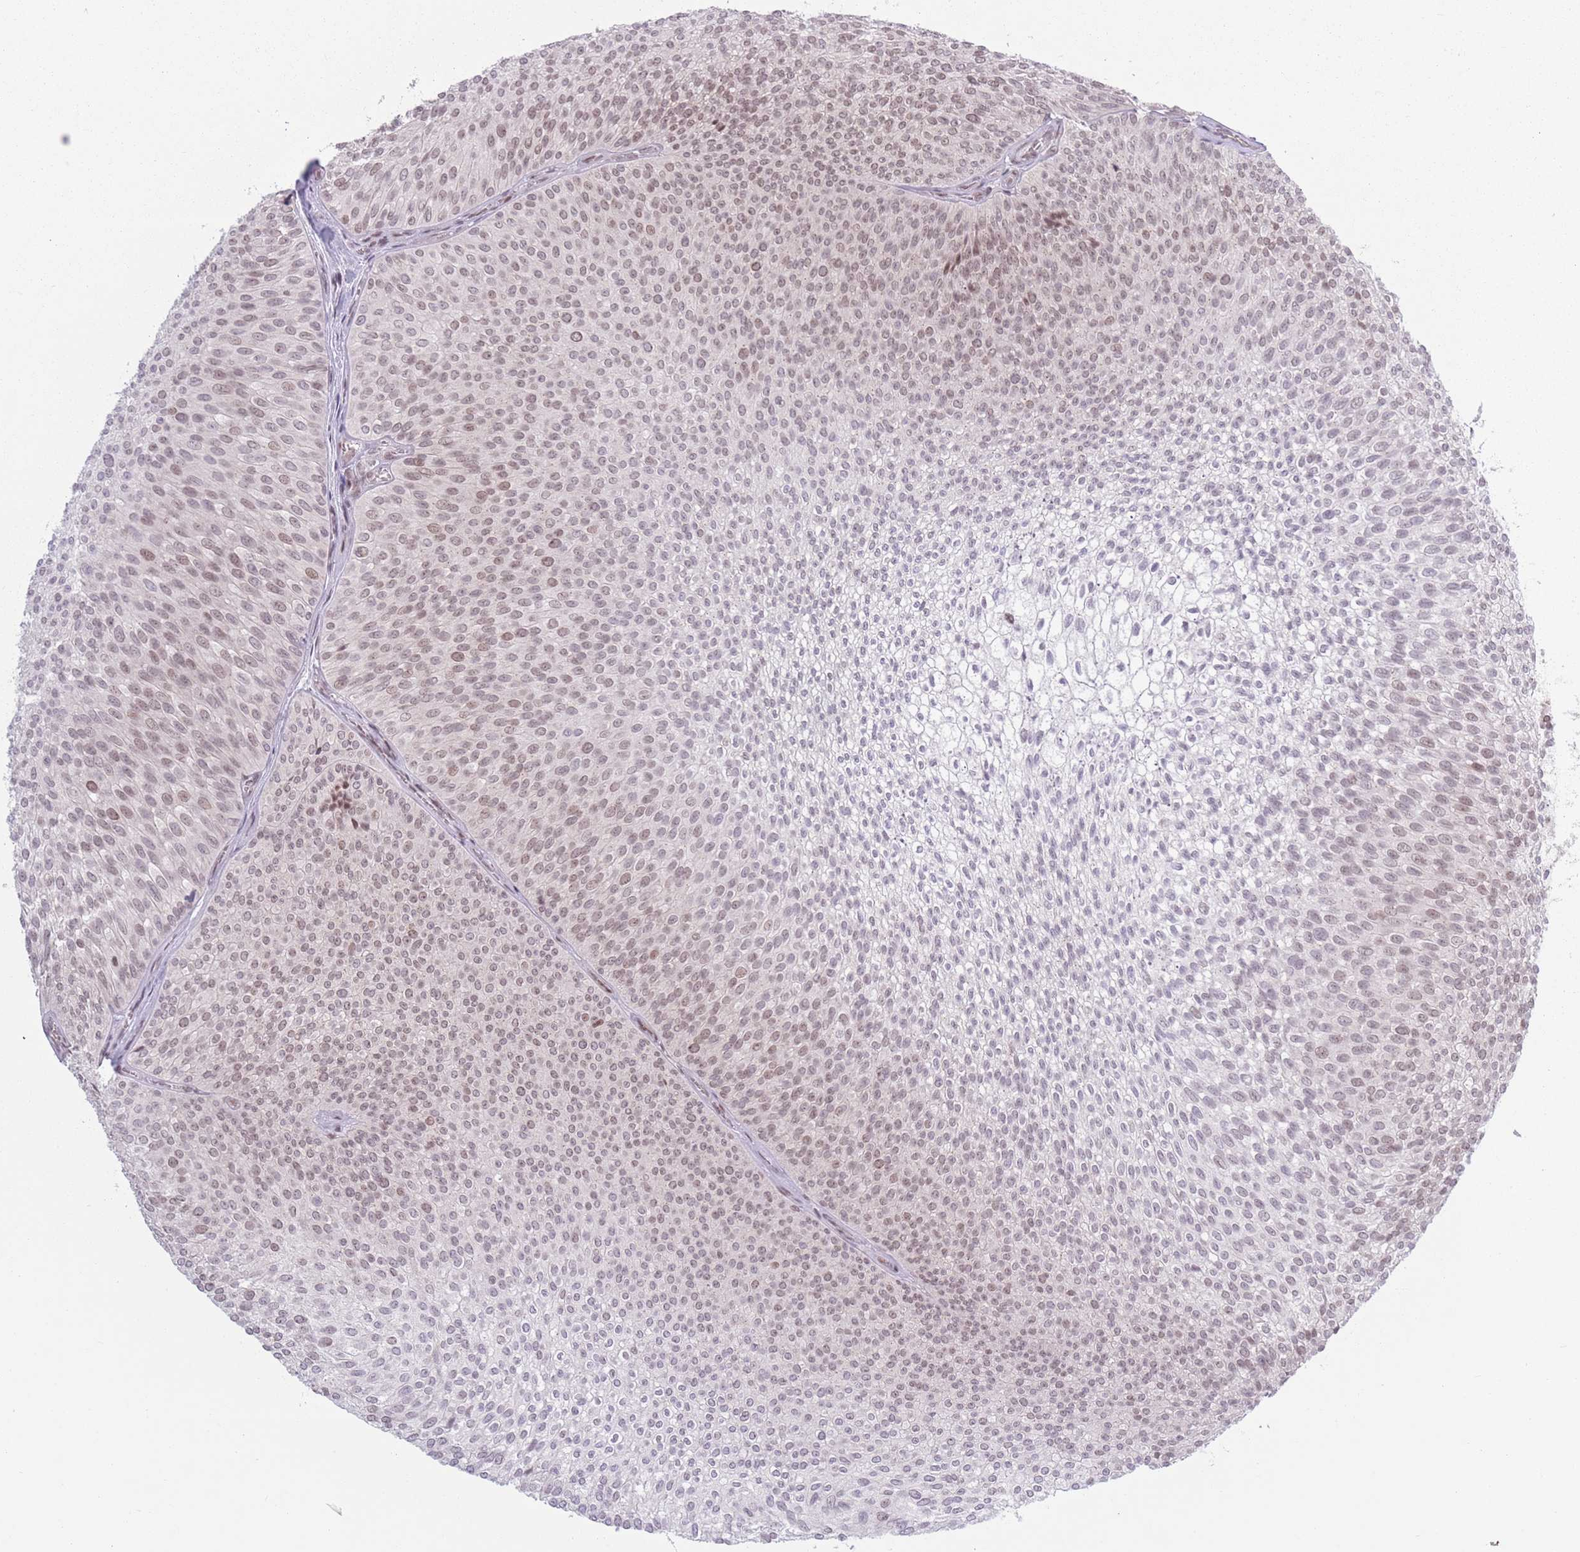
{"staining": {"intensity": "moderate", "quantity": "25%-75%", "location": "nuclear"}, "tissue": "urothelial cancer", "cell_type": "Tumor cells", "image_type": "cancer", "snomed": [{"axis": "morphology", "description": "Urothelial carcinoma, Low grade"}, {"axis": "topography", "description": "Urinary bladder"}], "caption": "Urothelial carcinoma (low-grade) was stained to show a protein in brown. There is medium levels of moderate nuclear positivity in approximately 25%-75% of tumor cells.", "gene": "MRPL34", "patient": {"sex": "male", "age": 91}}